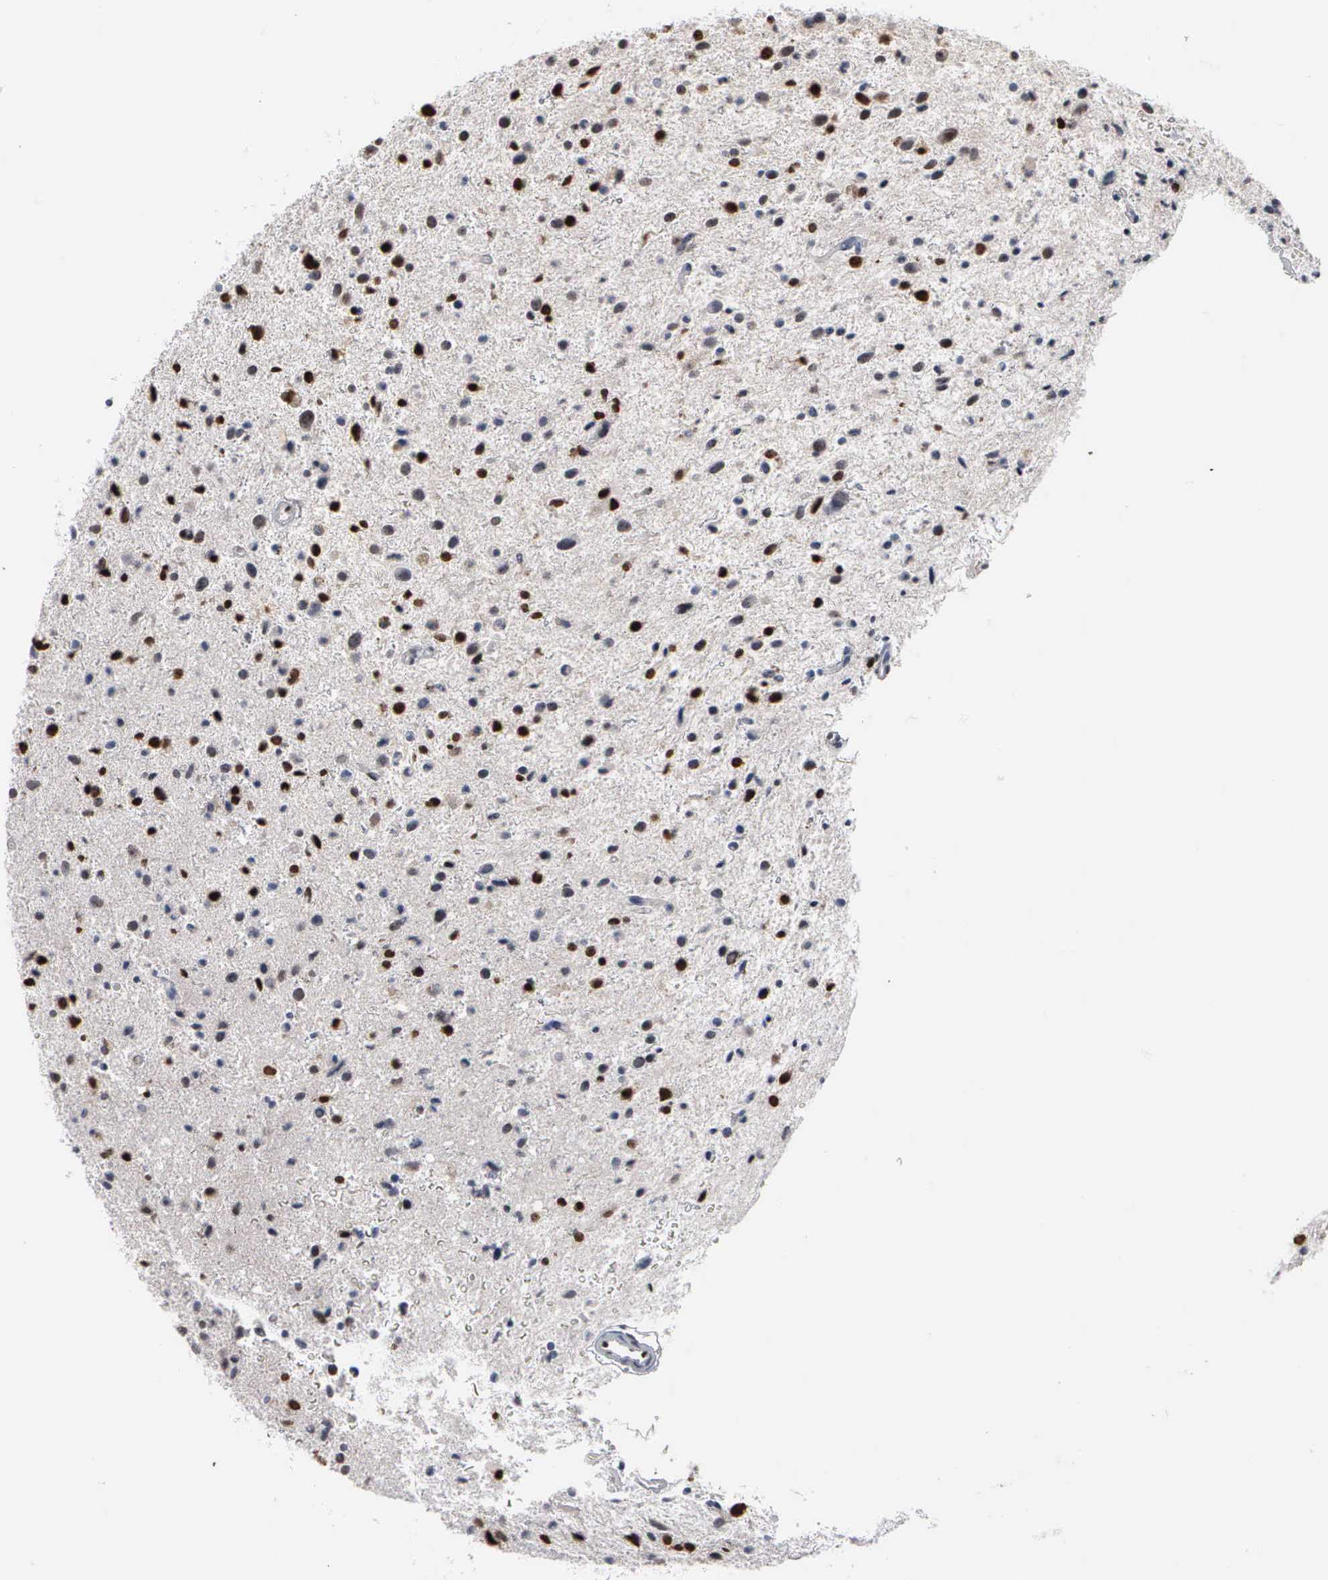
{"staining": {"intensity": "strong", "quantity": "25%-75%", "location": "nuclear"}, "tissue": "glioma", "cell_type": "Tumor cells", "image_type": "cancer", "snomed": [{"axis": "morphology", "description": "Glioma, malignant, Low grade"}, {"axis": "topography", "description": "Brain"}], "caption": "This image reveals immunohistochemistry (IHC) staining of malignant glioma (low-grade), with high strong nuclear staining in approximately 25%-75% of tumor cells.", "gene": "FGF2", "patient": {"sex": "female", "age": 46}}